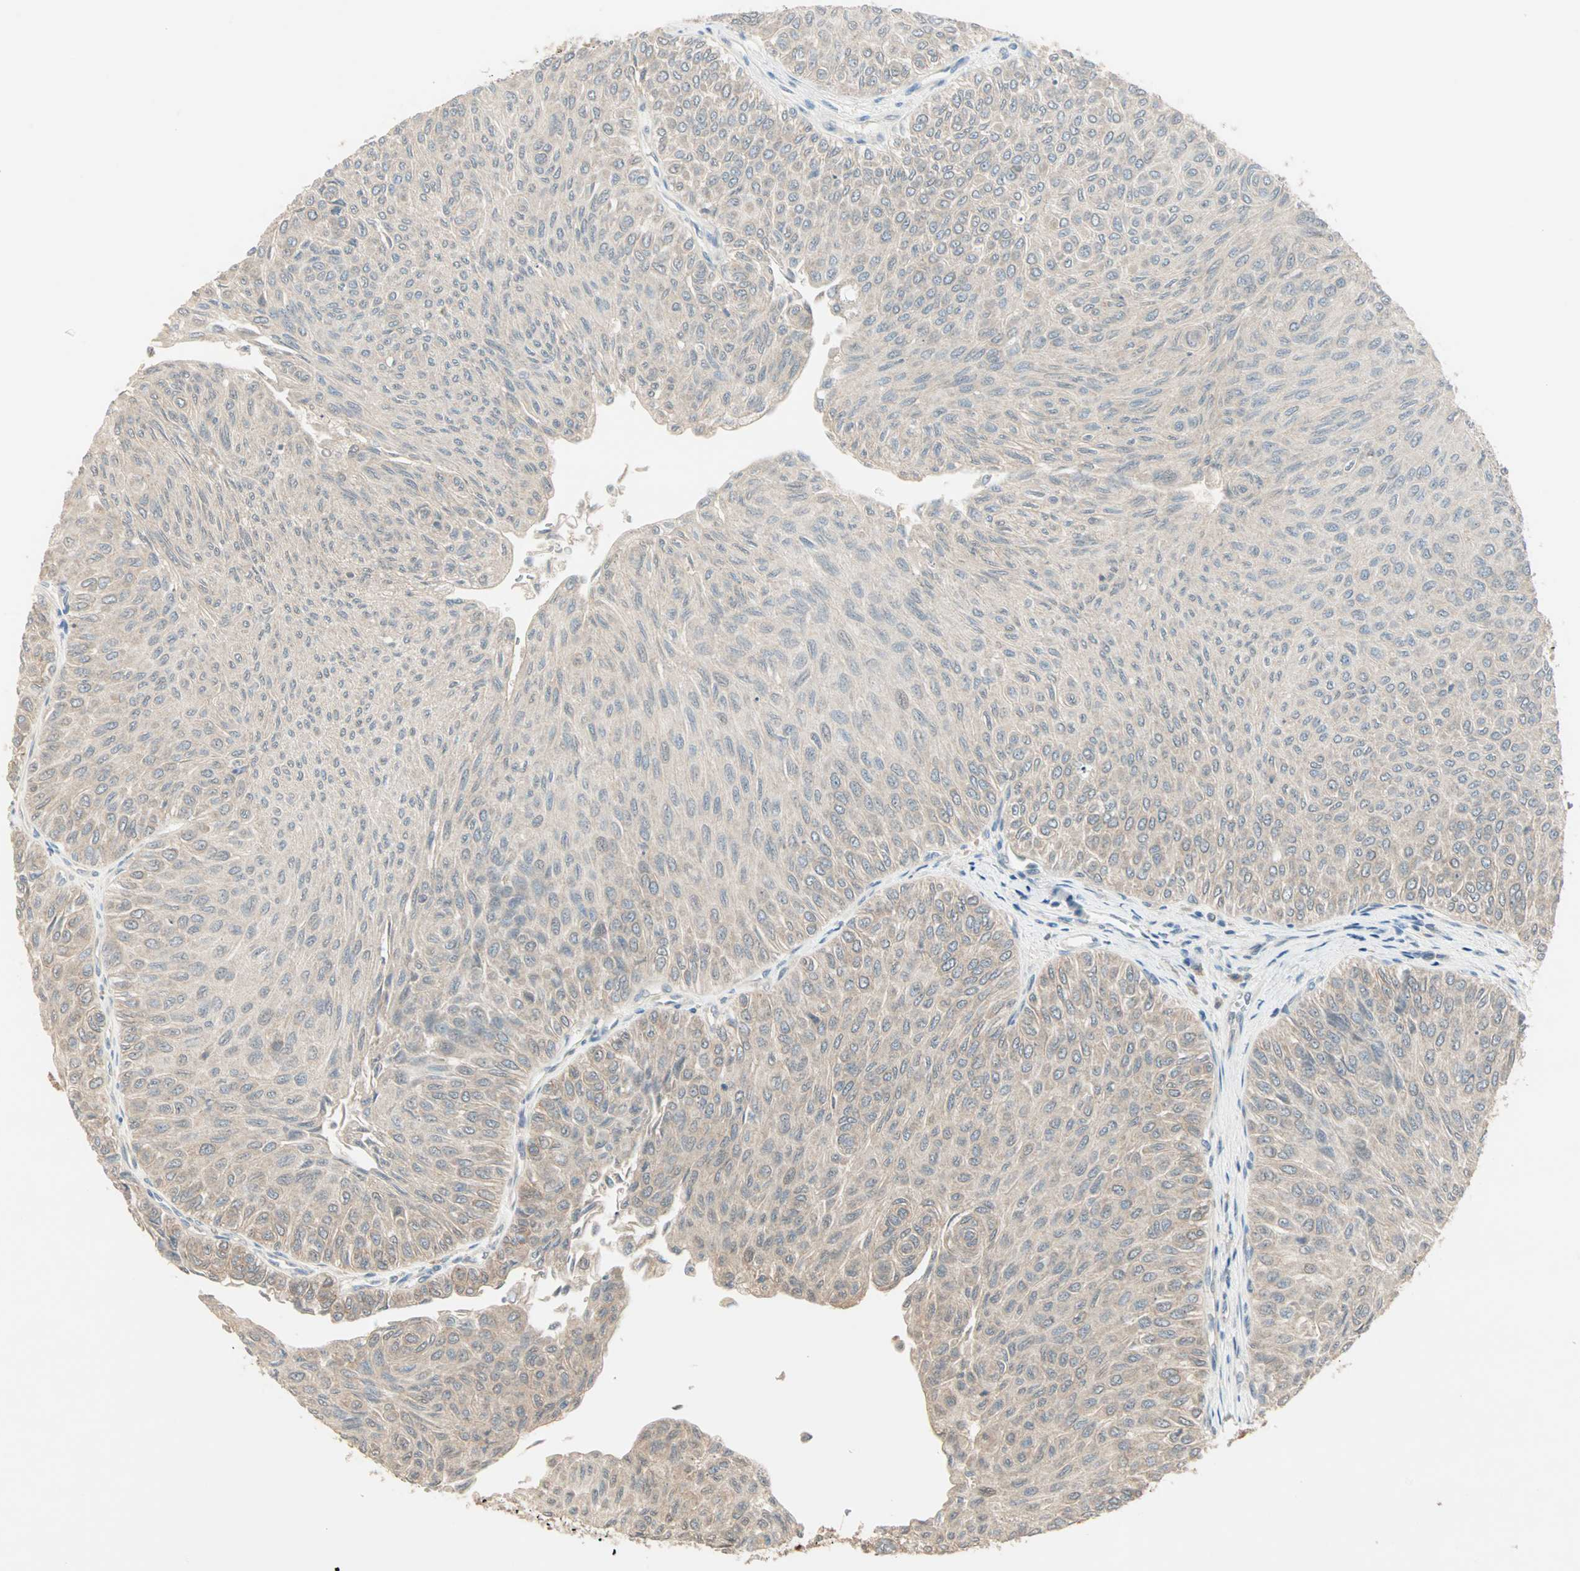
{"staining": {"intensity": "weak", "quantity": ">75%", "location": "cytoplasmic/membranous"}, "tissue": "urothelial cancer", "cell_type": "Tumor cells", "image_type": "cancer", "snomed": [{"axis": "morphology", "description": "Urothelial carcinoma, Low grade"}, {"axis": "topography", "description": "Urinary bladder"}], "caption": "High-power microscopy captured an immunohistochemistry (IHC) photomicrograph of low-grade urothelial carcinoma, revealing weak cytoplasmic/membranous expression in approximately >75% of tumor cells.", "gene": "TTF2", "patient": {"sex": "male", "age": 78}}